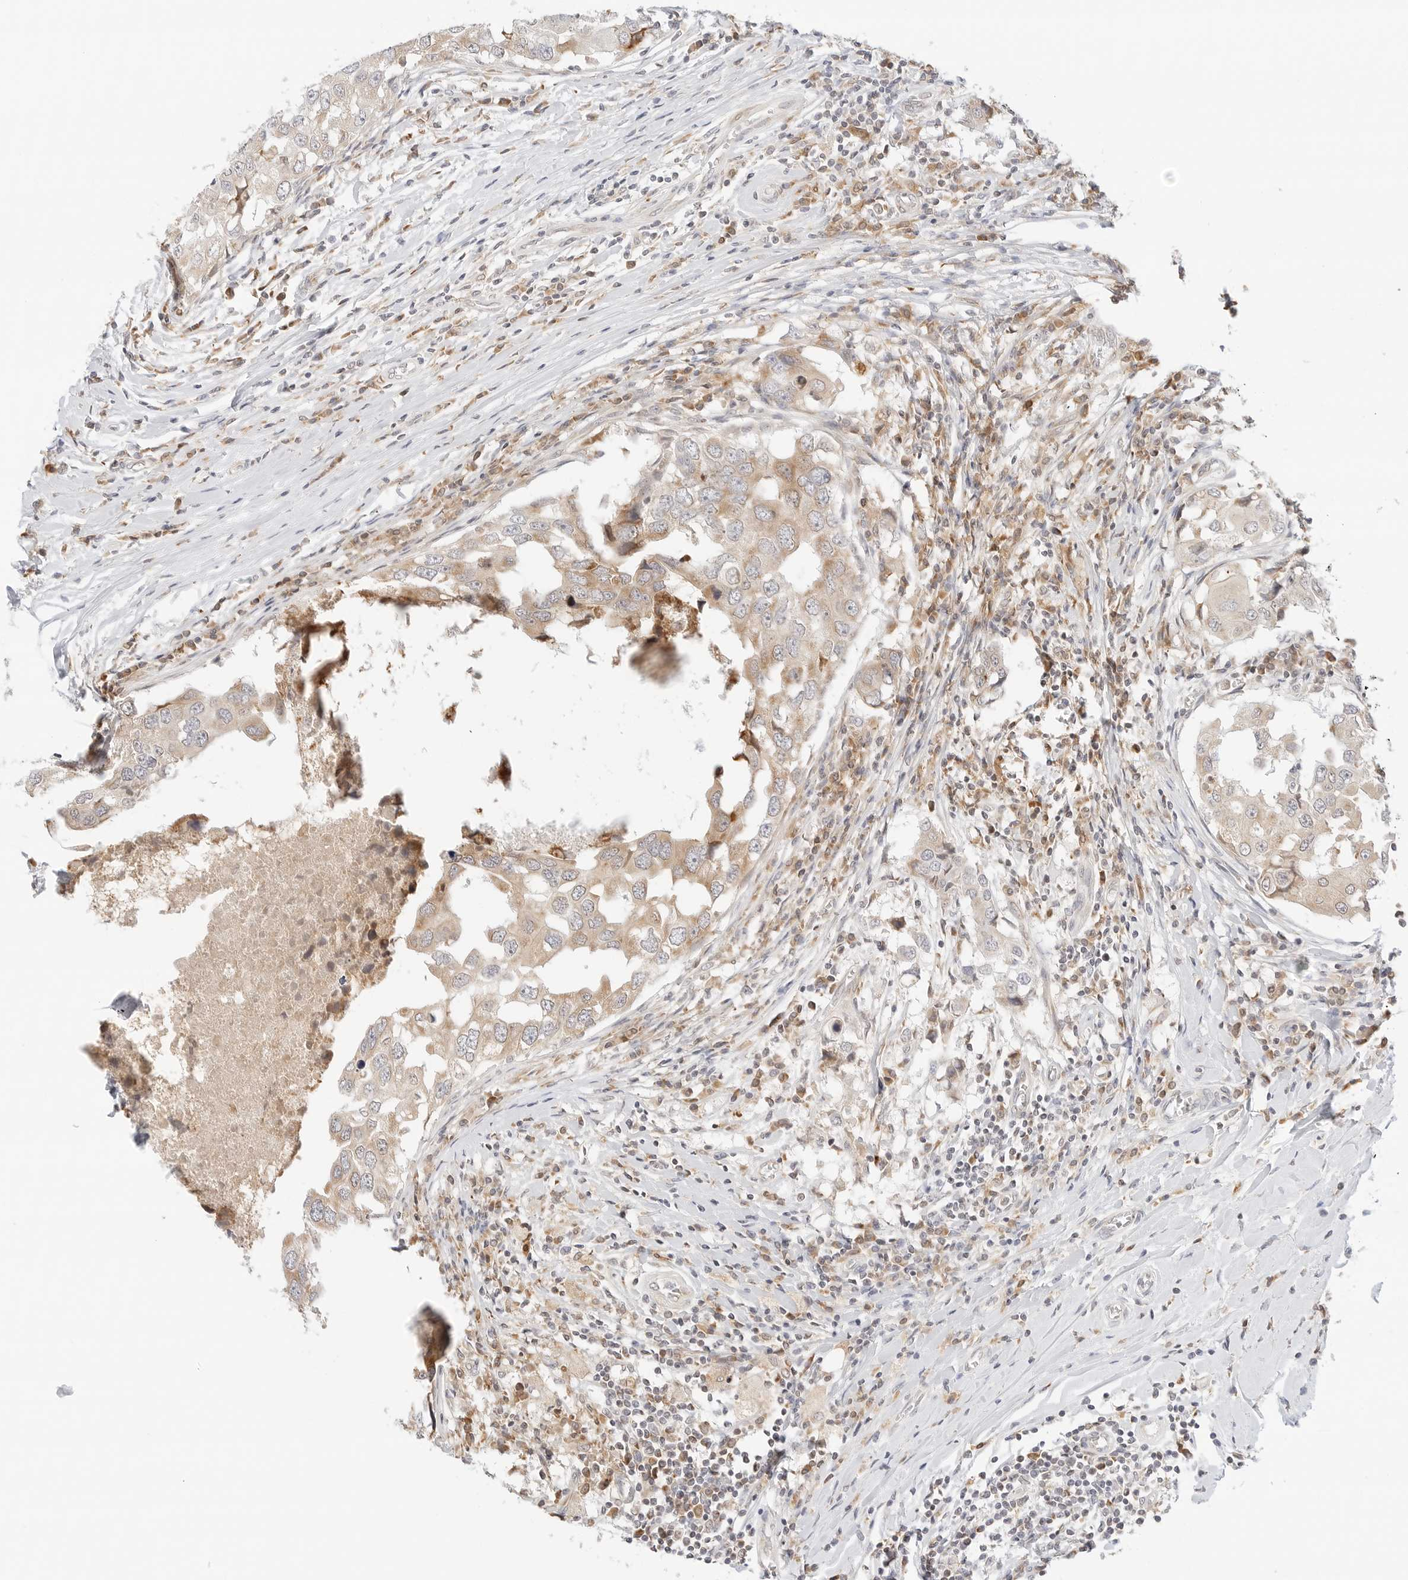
{"staining": {"intensity": "weak", "quantity": "25%-75%", "location": "cytoplasmic/membranous"}, "tissue": "breast cancer", "cell_type": "Tumor cells", "image_type": "cancer", "snomed": [{"axis": "morphology", "description": "Duct carcinoma"}, {"axis": "topography", "description": "Breast"}], "caption": "Immunohistochemistry (DAB) staining of human breast cancer demonstrates weak cytoplasmic/membranous protein positivity in about 25%-75% of tumor cells.", "gene": "ERO1B", "patient": {"sex": "female", "age": 27}}